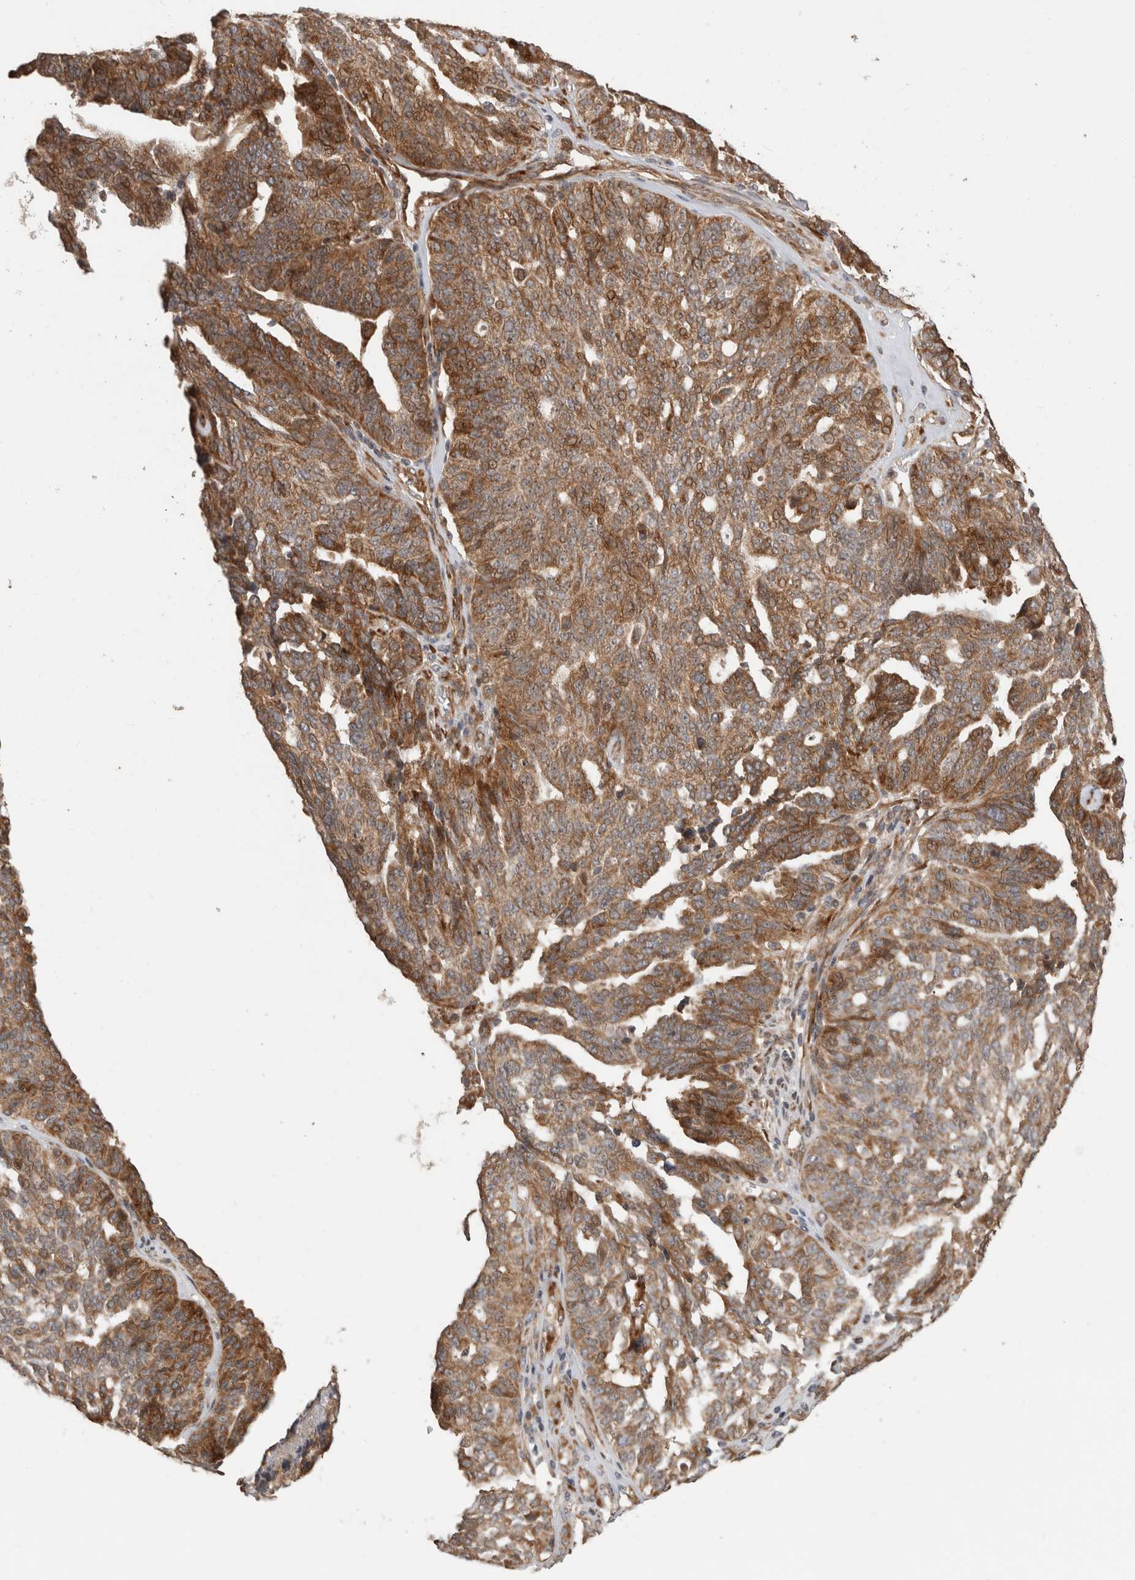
{"staining": {"intensity": "moderate", "quantity": ">75%", "location": "cytoplasmic/membranous"}, "tissue": "ovarian cancer", "cell_type": "Tumor cells", "image_type": "cancer", "snomed": [{"axis": "morphology", "description": "Cystadenocarcinoma, serous, NOS"}, {"axis": "topography", "description": "Ovary"}], "caption": "A high-resolution histopathology image shows IHC staining of ovarian cancer (serous cystadenocarcinoma), which exhibits moderate cytoplasmic/membranous positivity in about >75% of tumor cells. (IHC, brightfield microscopy, high magnification).", "gene": "PCDHB15", "patient": {"sex": "female", "age": 59}}